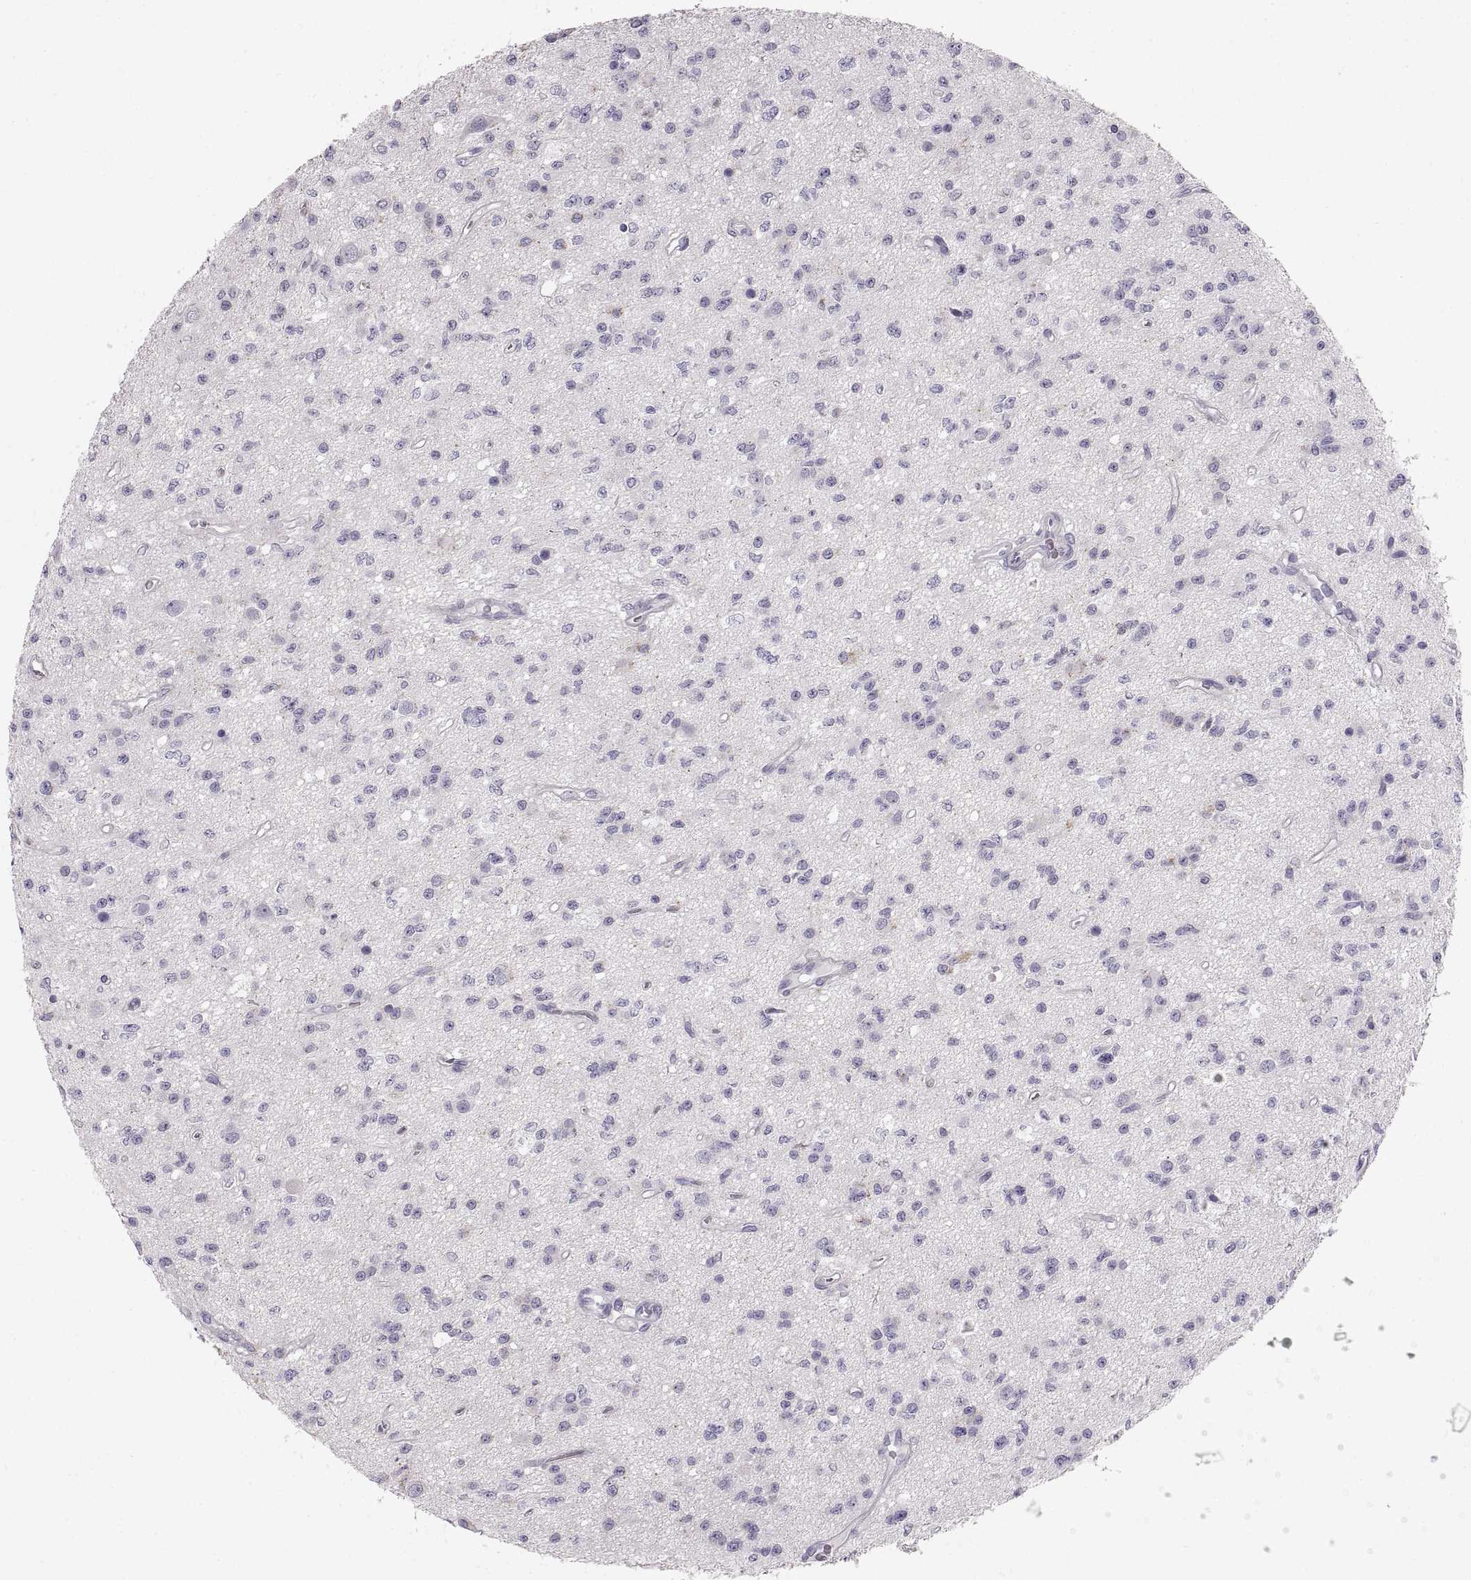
{"staining": {"intensity": "negative", "quantity": "none", "location": "none"}, "tissue": "glioma", "cell_type": "Tumor cells", "image_type": "cancer", "snomed": [{"axis": "morphology", "description": "Glioma, malignant, Low grade"}, {"axis": "topography", "description": "Brain"}], "caption": "The immunohistochemistry photomicrograph has no significant positivity in tumor cells of glioma tissue.", "gene": "COL9A3", "patient": {"sex": "female", "age": 45}}